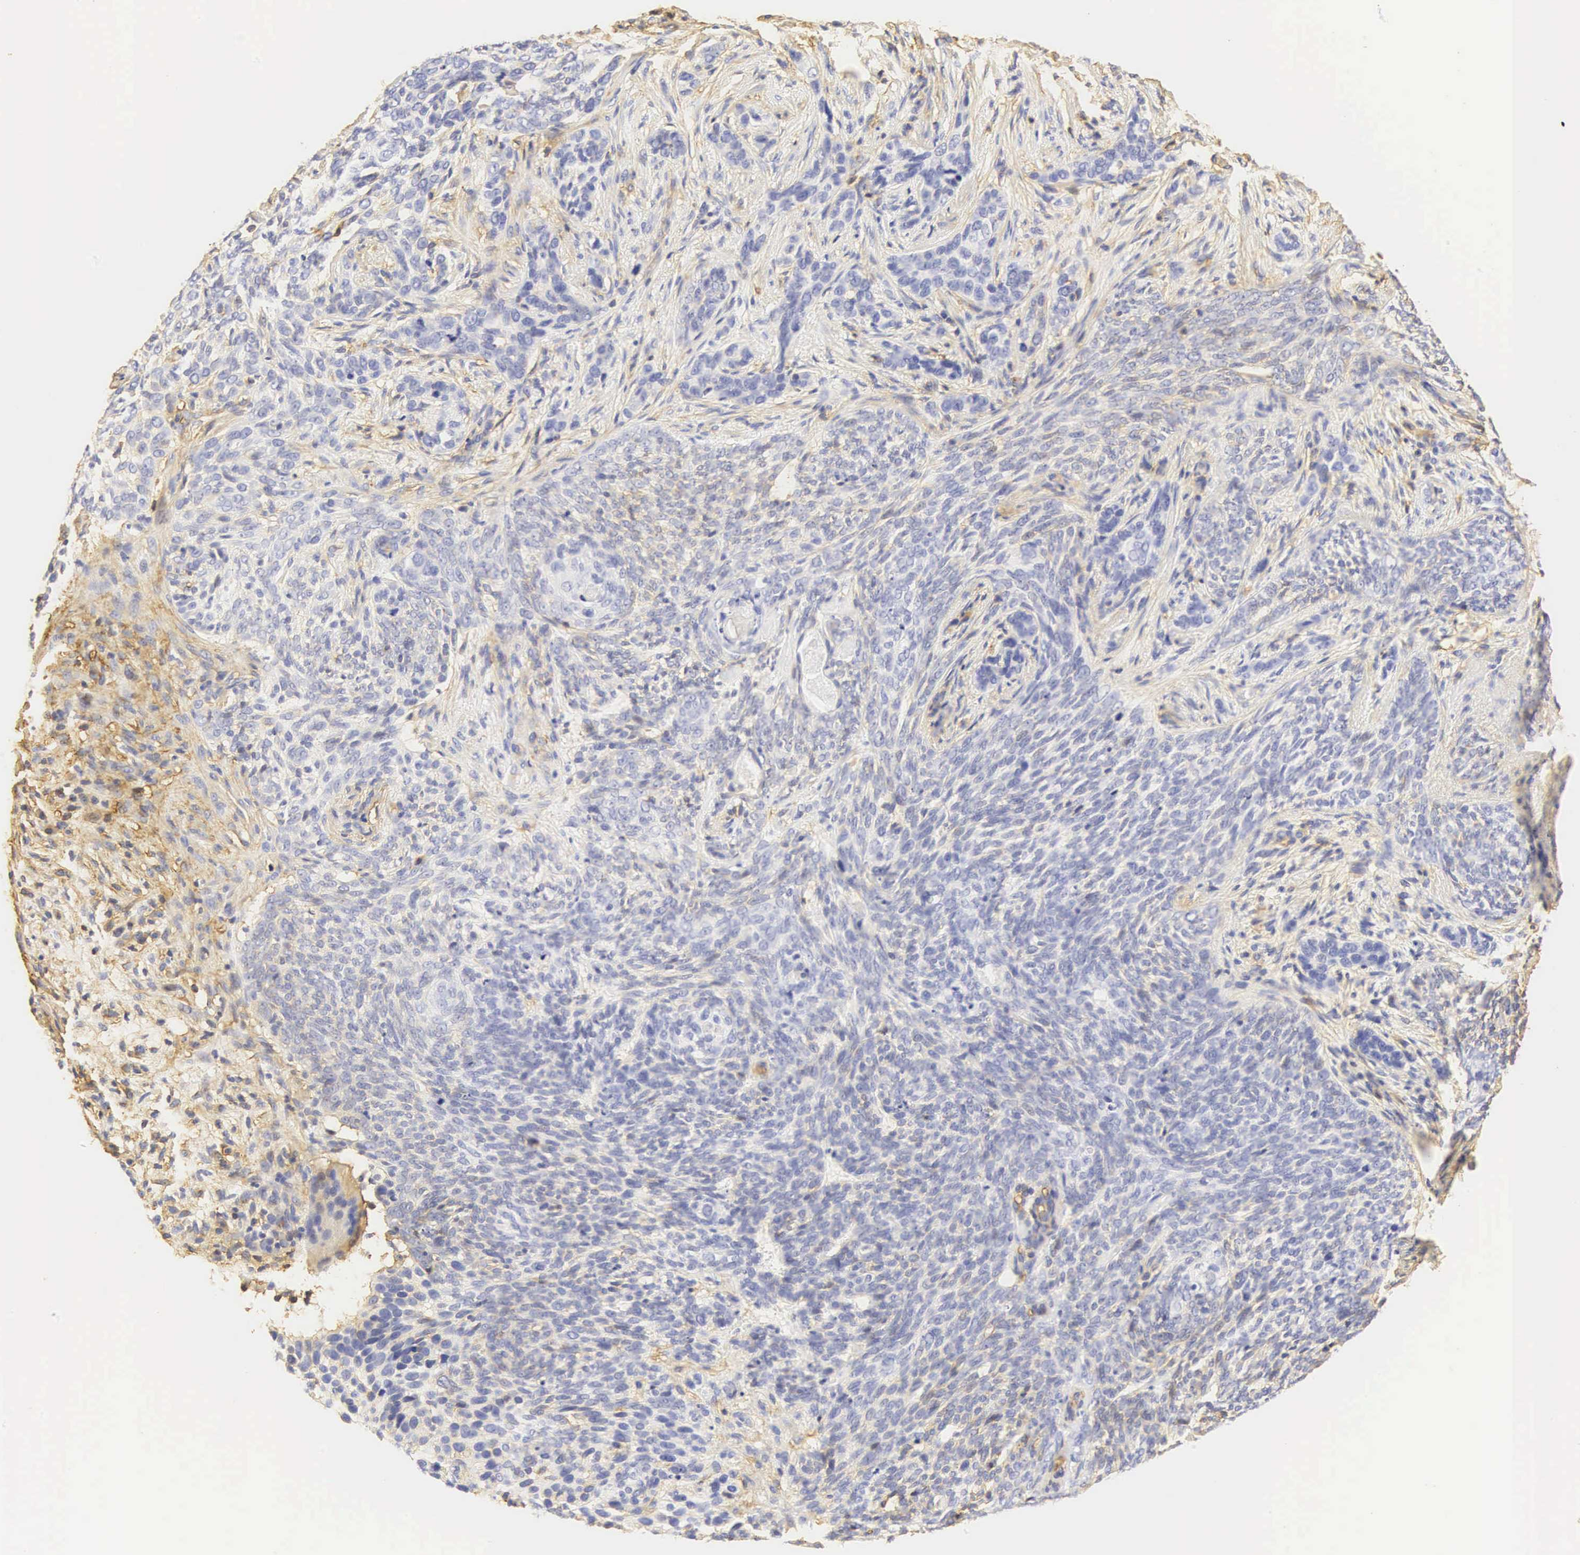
{"staining": {"intensity": "moderate", "quantity": ">75%", "location": "cytoplasmic/membranous"}, "tissue": "skin cancer", "cell_type": "Tumor cells", "image_type": "cancer", "snomed": [{"axis": "morphology", "description": "Basal cell carcinoma"}, {"axis": "topography", "description": "Skin"}], "caption": "Immunohistochemical staining of skin basal cell carcinoma demonstrates medium levels of moderate cytoplasmic/membranous positivity in approximately >75% of tumor cells.", "gene": "CD99", "patient": {"sex": "male", "age": 89}}